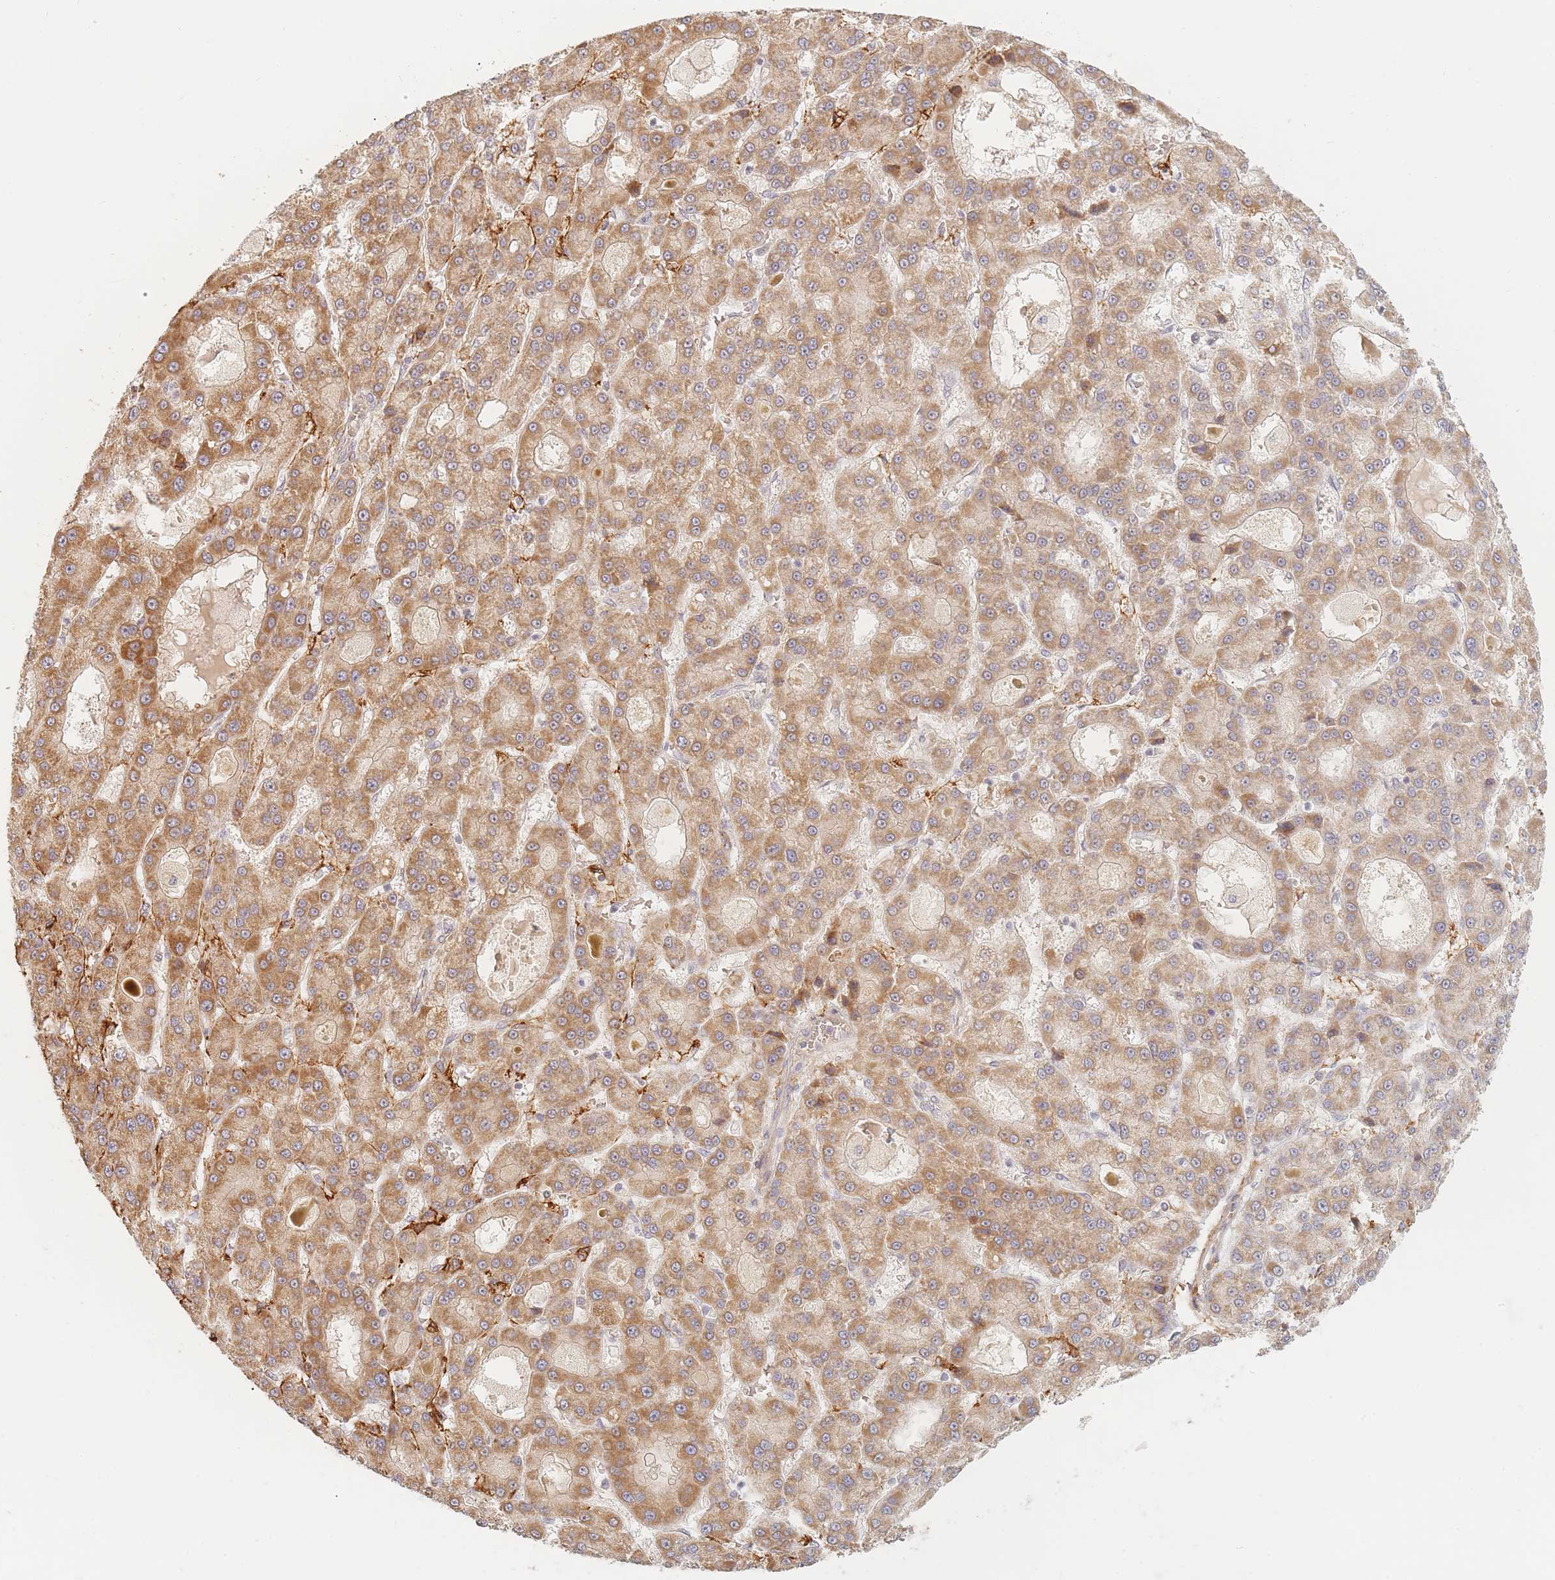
{"staining": {"intensity": "moderate", "quantity": ">75%", "location": "cytoplasmic/membranous"}, "tissue": "liver cancer", "cell_type": "Tumor cells", "image_type": "cancer", "snomed": [{"axis": "morphology", "description": "Carcinoma, Hepatocellular, NOS"}, {"axis": "topography", "description": "Liver"}], "caption": "The immunohistochemical stain shows moderate cytoplasmic/membranous expression in tumor cells of hepatocellular carcinoma (liver) tissue.", "gene": "ZKSCAN7", "patient": {"sex": "male", "age": 70}}